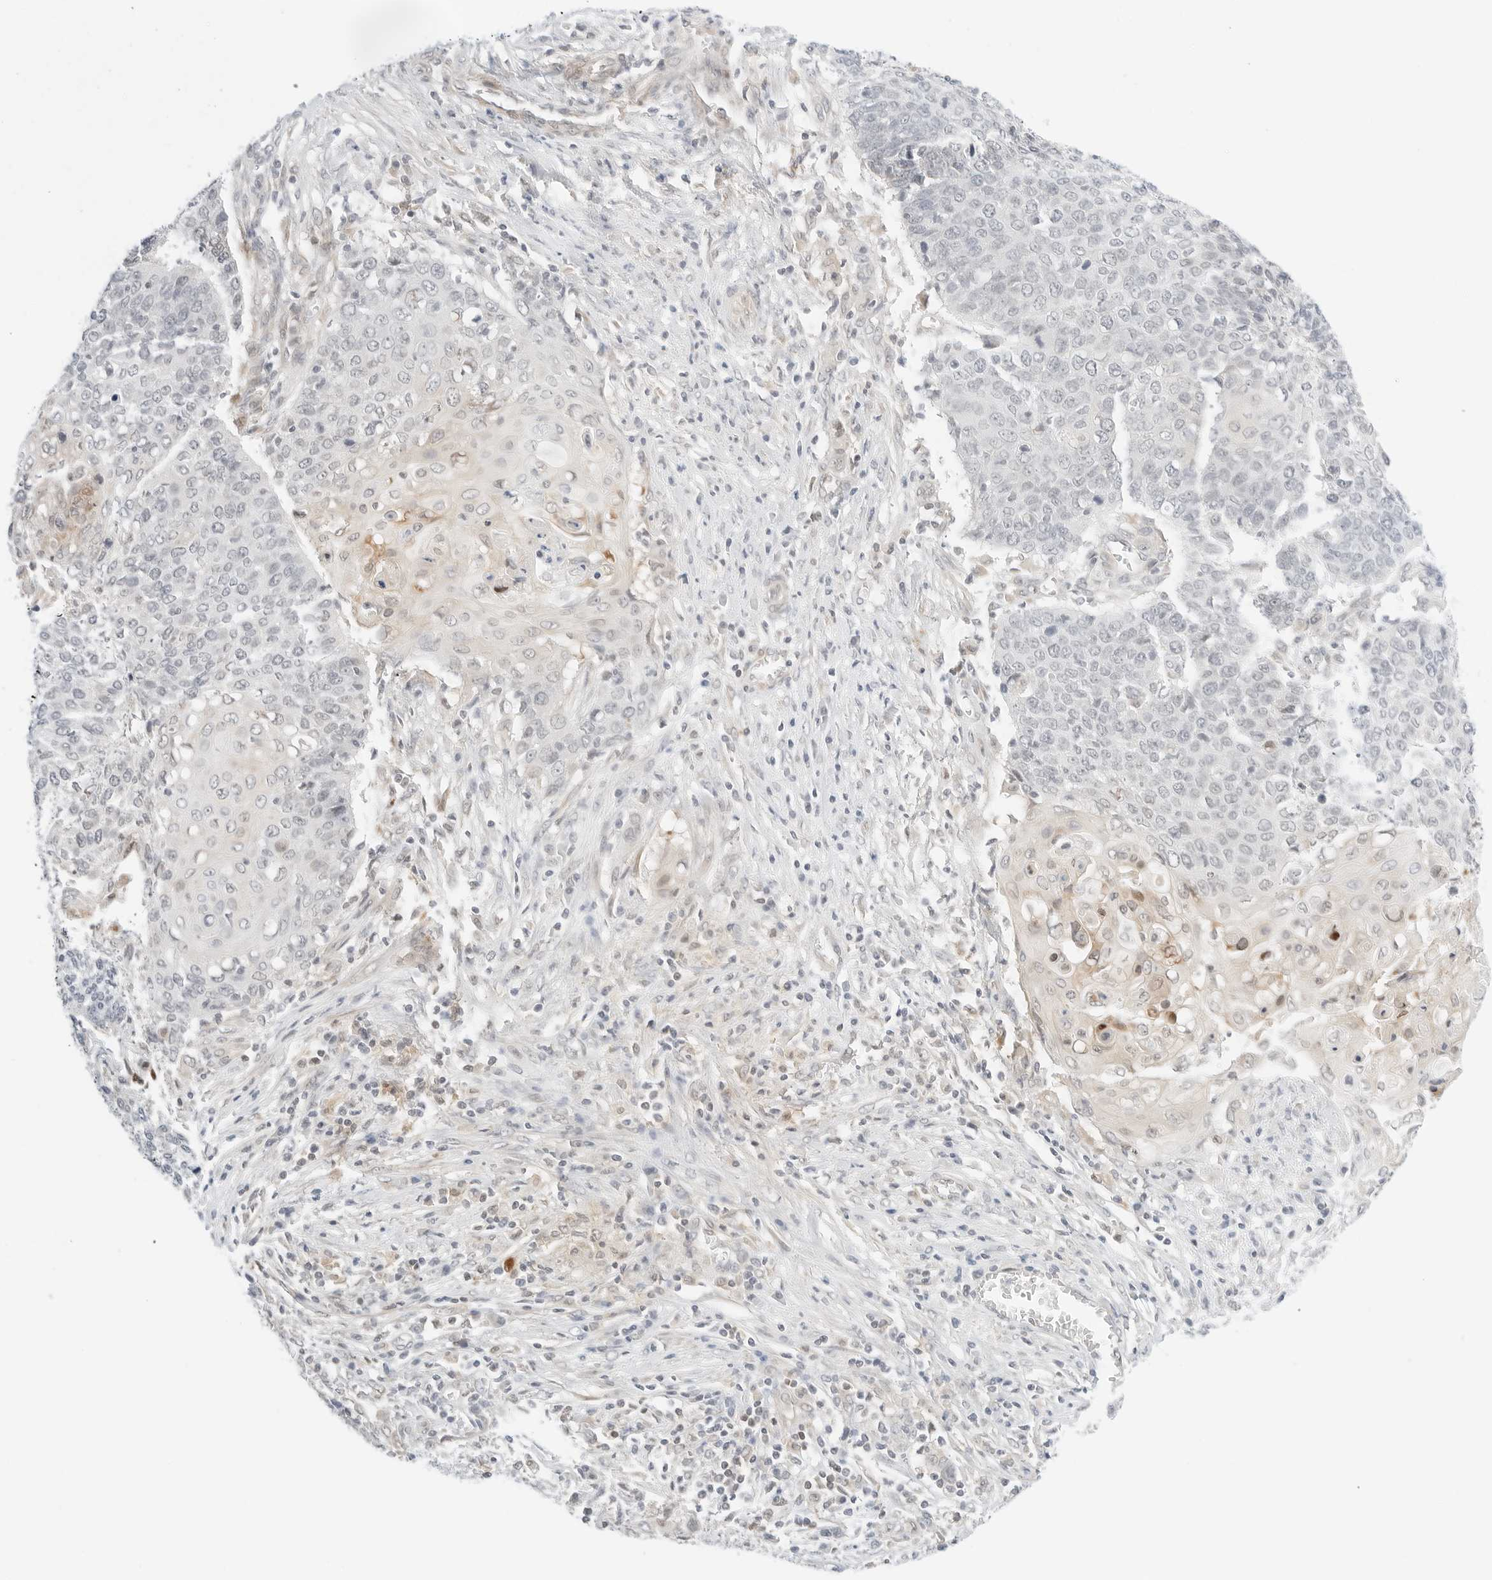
{"staining": {"intensity": "weak", "quantity": "<25%", "location": "cytoplasmic/membranous"}, "tissue": "cervical cancer", "cell_type": "Tumor cells", "image_type": "cancer", "snomed": [{"axis": "morphology", "description": "Squamous cell carcinoma, NOS"}, {"axis": "topography", "description": "Cervix"}], "caption": "The photomicrograph displays no significant positivity in tumor cells of cervical cancer (squamous cell carcinoma). (DAB immunohistochemistry visualized using brightfield microscopy, high magnification).", "gene": "TEKT2", "patient": {"sex": "female", "age": 39}}